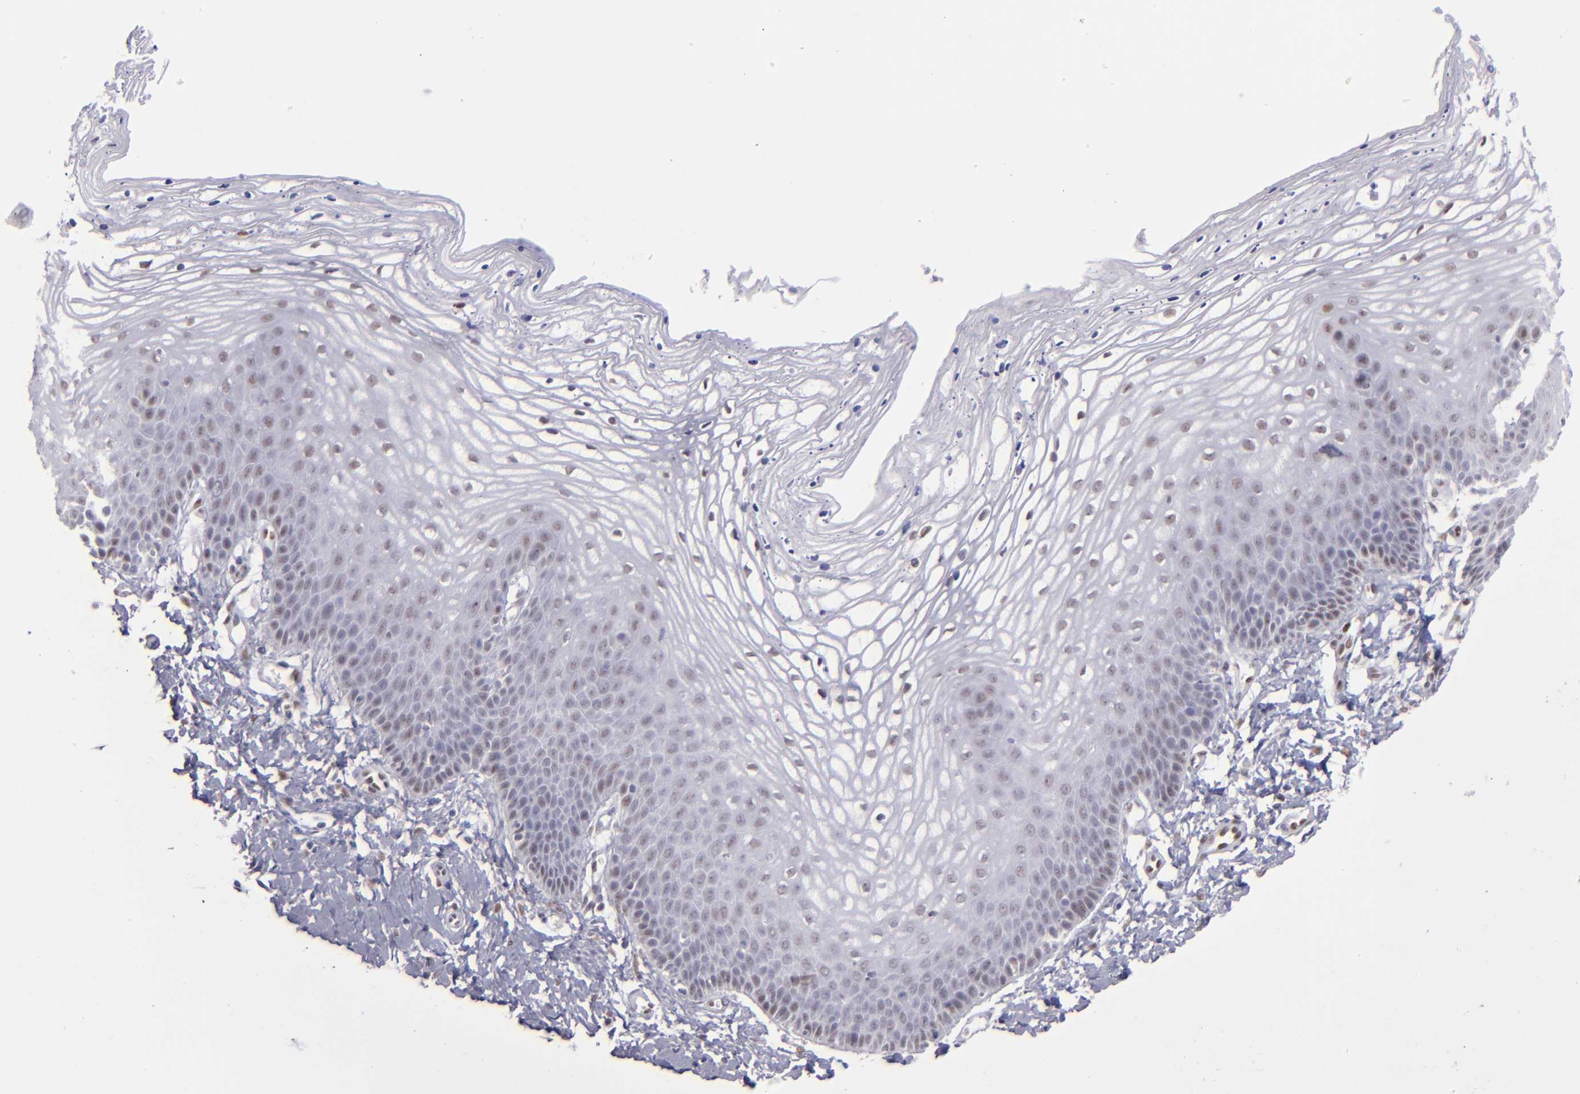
{"staining": {"intensity": "moderate", "quantity": "25%-75%", "location": "nuclear"}, "tissue": "vagina", "cell_type": "Squamous epithelial cells", "image_type": "normal", "snomed": [{"axis": "morphology", "description": "Normal tissue, NOS"}, {"axis": "topography", "description": "Vagina"}], "caption": "High-power microscopy captured an IHC histopathology image of unremarkable vagina, revealing moderate nuclear expression in approximately 25%-75% of squamous epithelial cells. The protein of interest is stained brown, and the nuclei are stained in blue (DAB (3,3'-diaminobenzidine) IHC with brightfield microscopy, high magnification).", "gene": "TOP3A", "patient": {"sex": "female", "age": 68}}